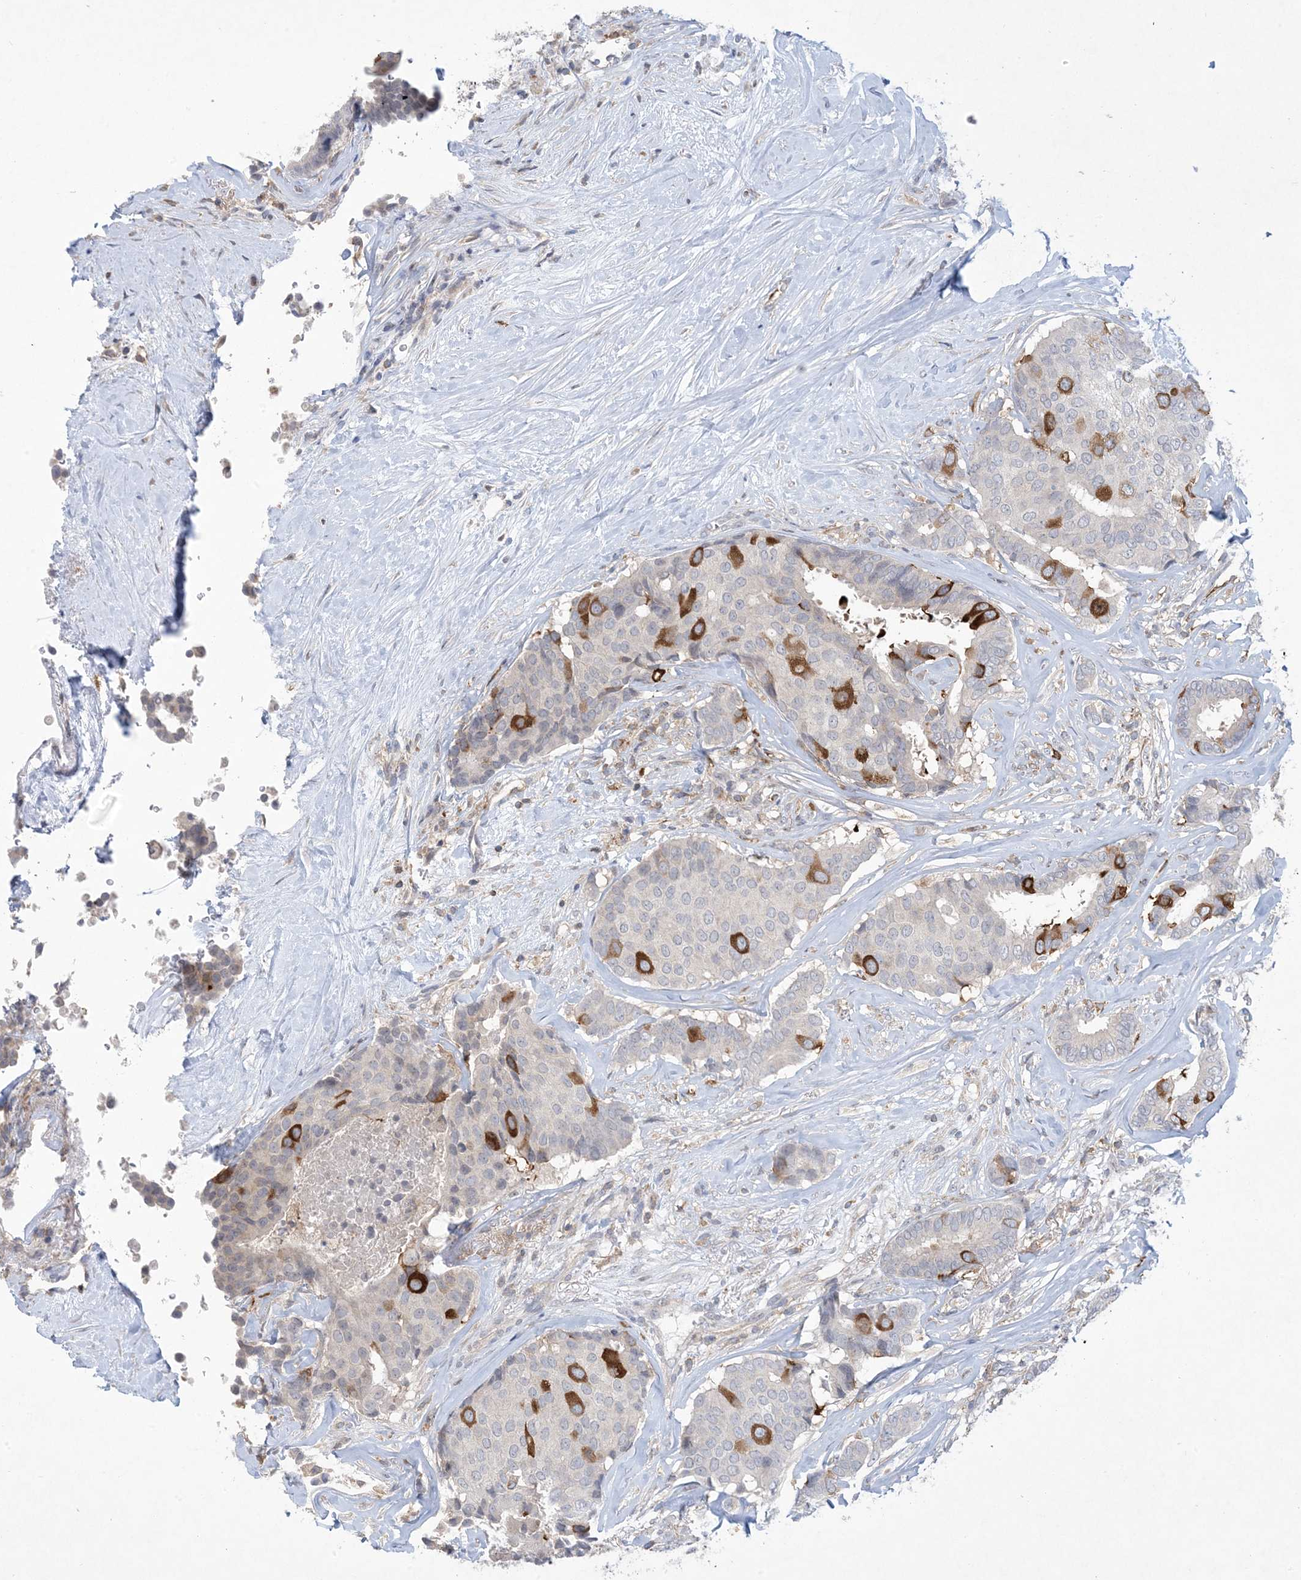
{"staining": {"intensity": "strong", "quantity": "<25%", "location": "cytoplasmic/membranous"}, "tissue": "breast cancer", "cell_type": "Tumor cells", "image_type": "cancer", "snomed": [{"axis": "morphology", "description": "Duct carcinoma"}, {"axis": "topography", "description": "Breast"}], "caption": "Immunohistochemical staining of breast cancer (intraductal carcinoma) displays strong cytoplasmic/membranous protein staining in about <25% of tumor cells.", "gene": "AOC1", "patient": {"sex": "female", "age": 75}}